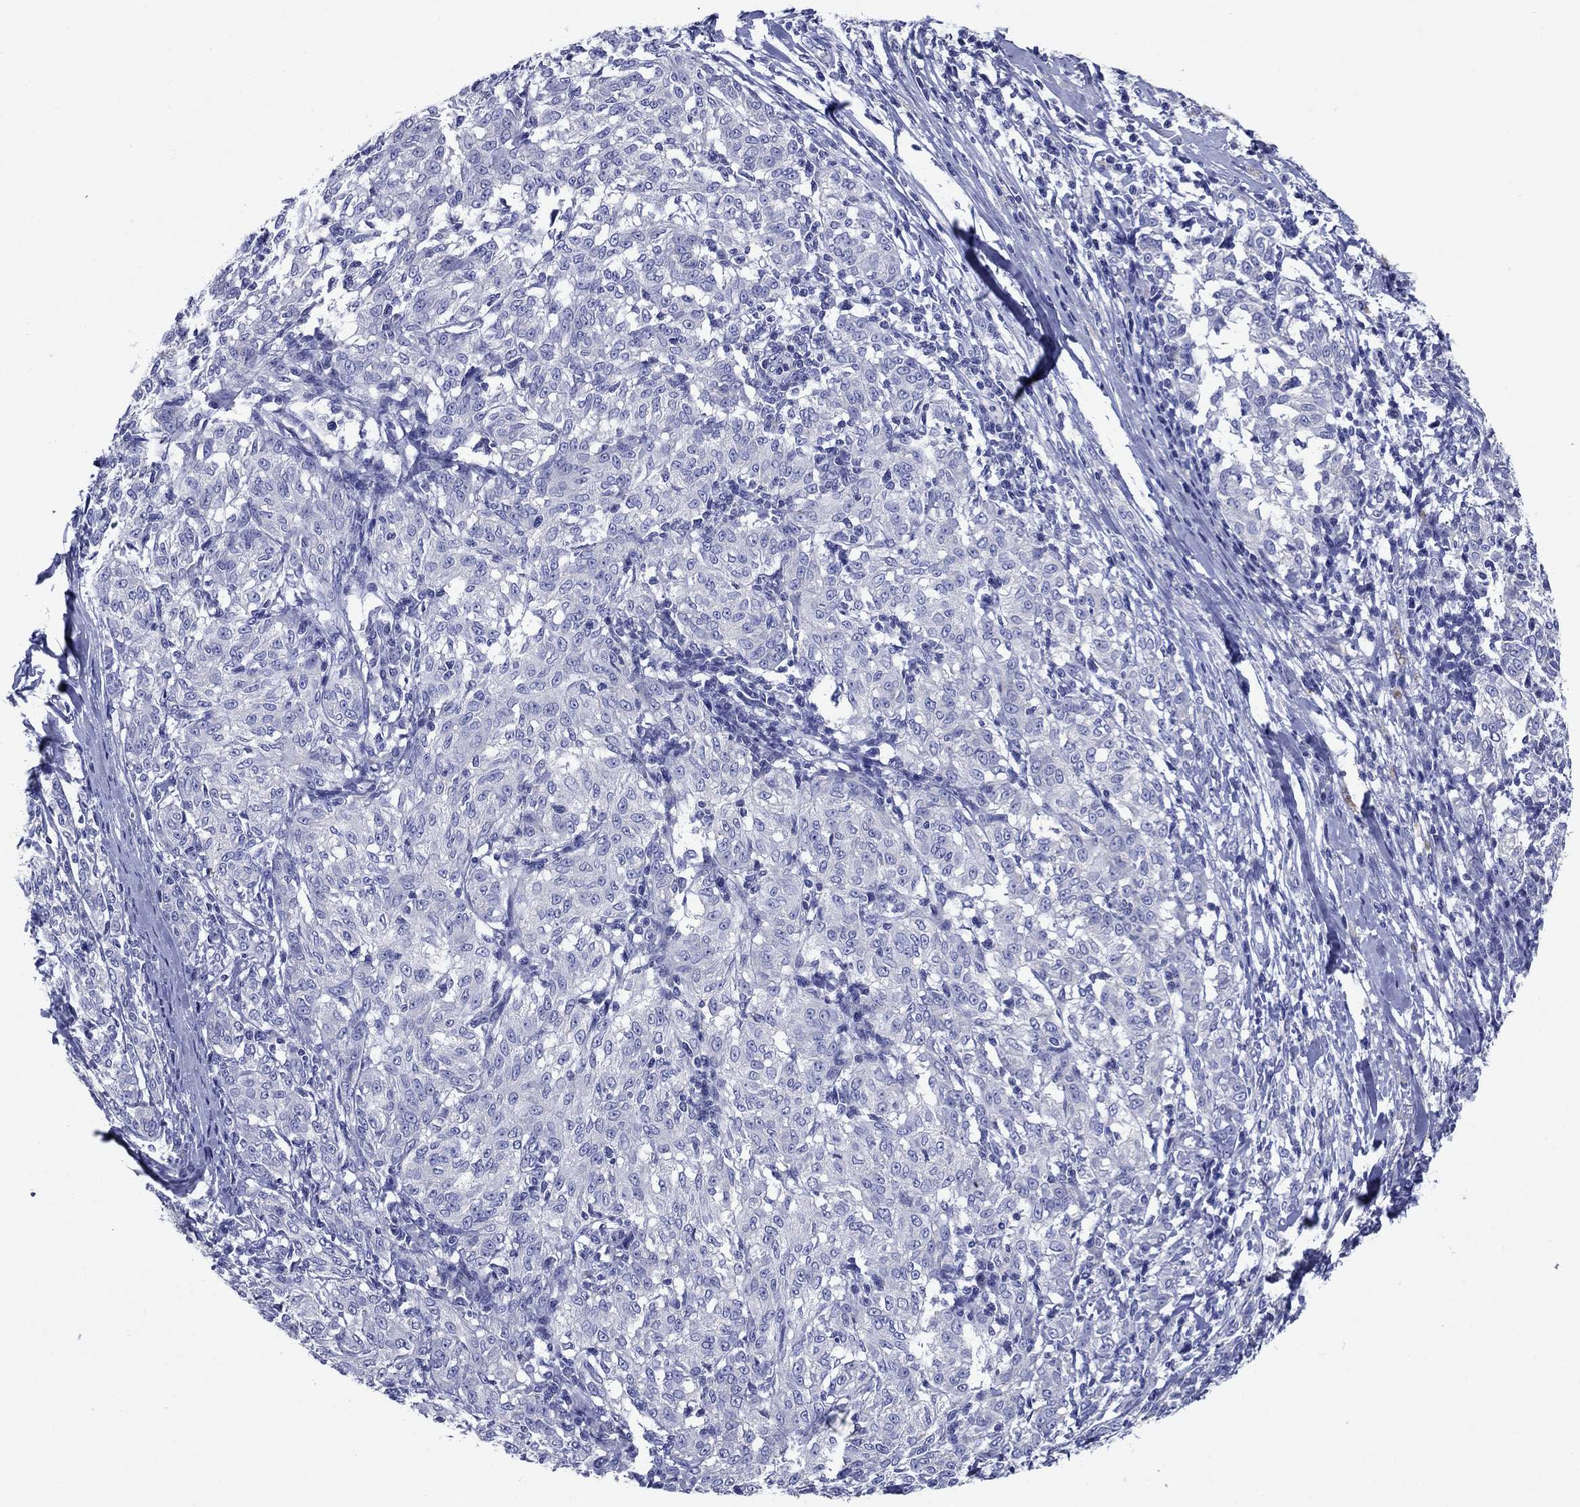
{"staining": {"intensity": "negative", "quantity": "none", "location": "none"}, "tissue": "melanoma", "cell_type": "Tumor cells", "image_type": "cancer", "snomed": [{"axis": "morphology", "description": "Malignant melanoma, NOS"}, {"axis": "topography", "description": "Skin"}], "caption": "This is an IHC photomicrograph of malignant melanoma. There is no expression in tumor cells.", "gene": "SULT2B1", "patient": {"sex": "female", "age": 72}}